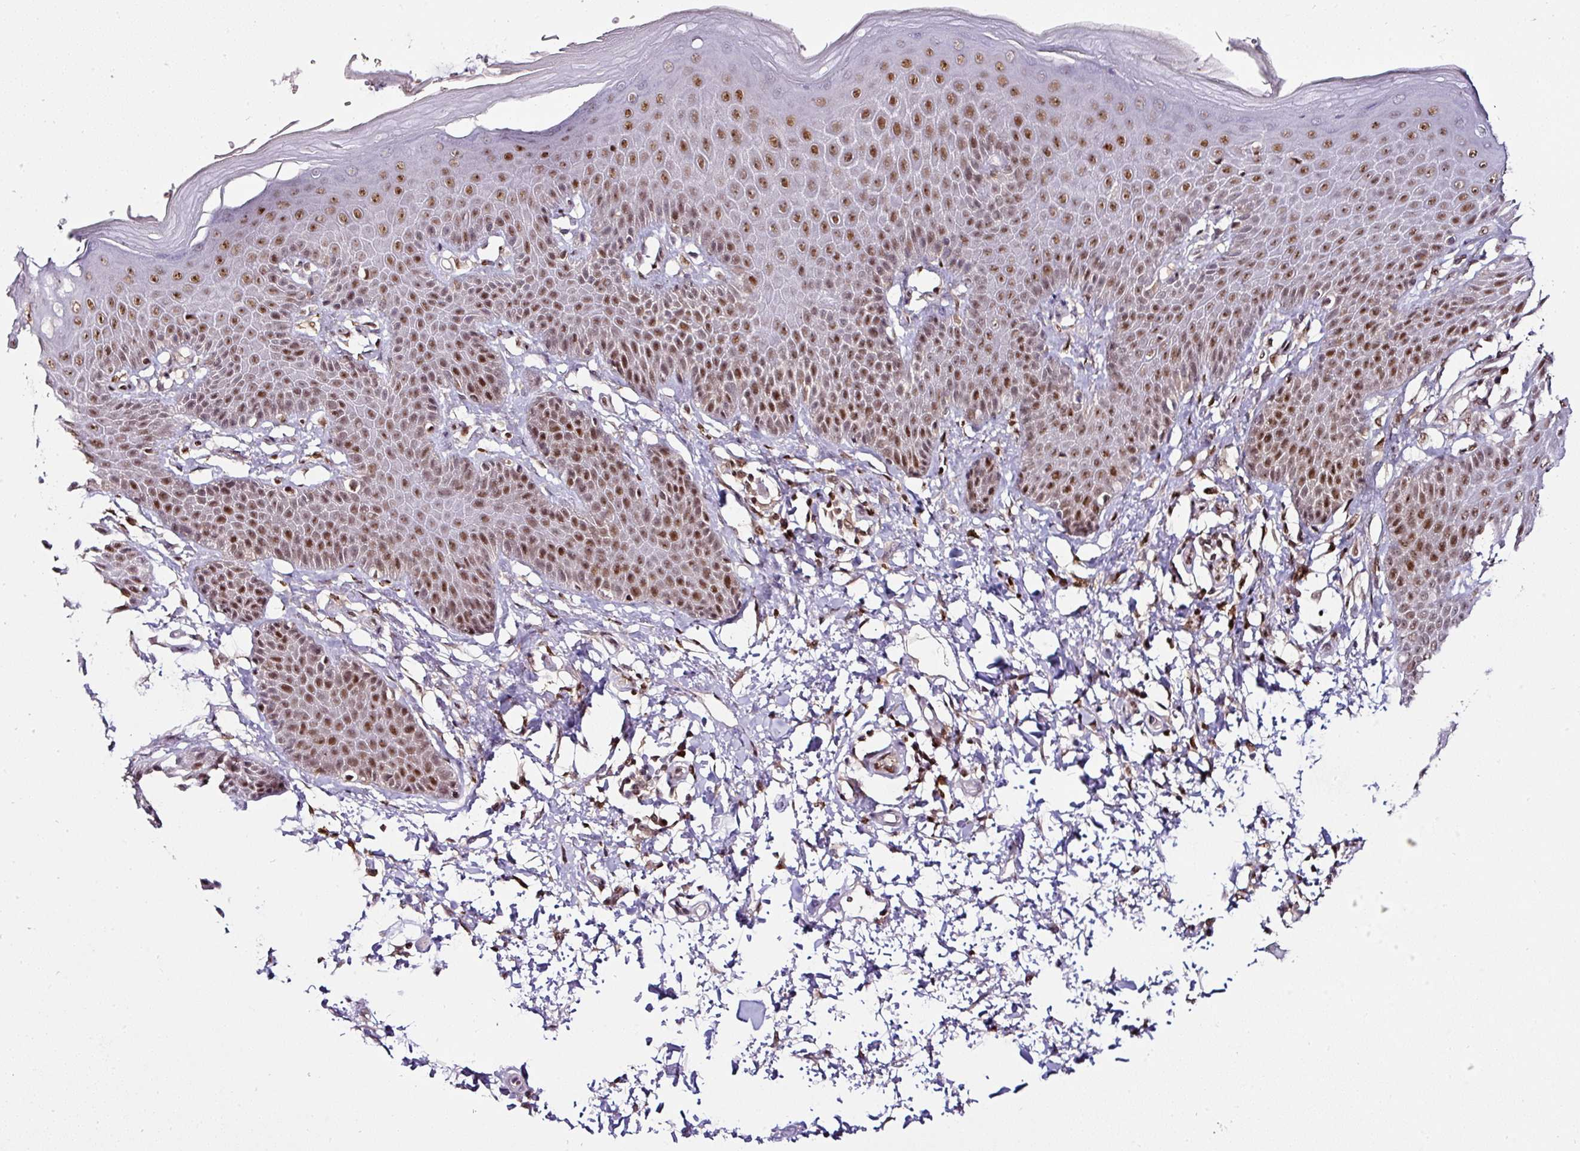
{"staining": {"intensity": "moderate", "quantity": ">75%", "location": "nuclear"}, "tissue": "skin", "cell_type": "Epidermal cells", "image_type": "normal", "snomed": [{"axis": "morphology", "description": "Normal tissue, NOS"}, {"axis": "topography", "description": "Peripheral nerve tissue"}], "caption": "Protein staining exhibits moderate nuclear expression in about >75% of epidermal cells in unremarkable skin.", "gene": "KLF16", "patient": {"sex": "male", "age": 51}}